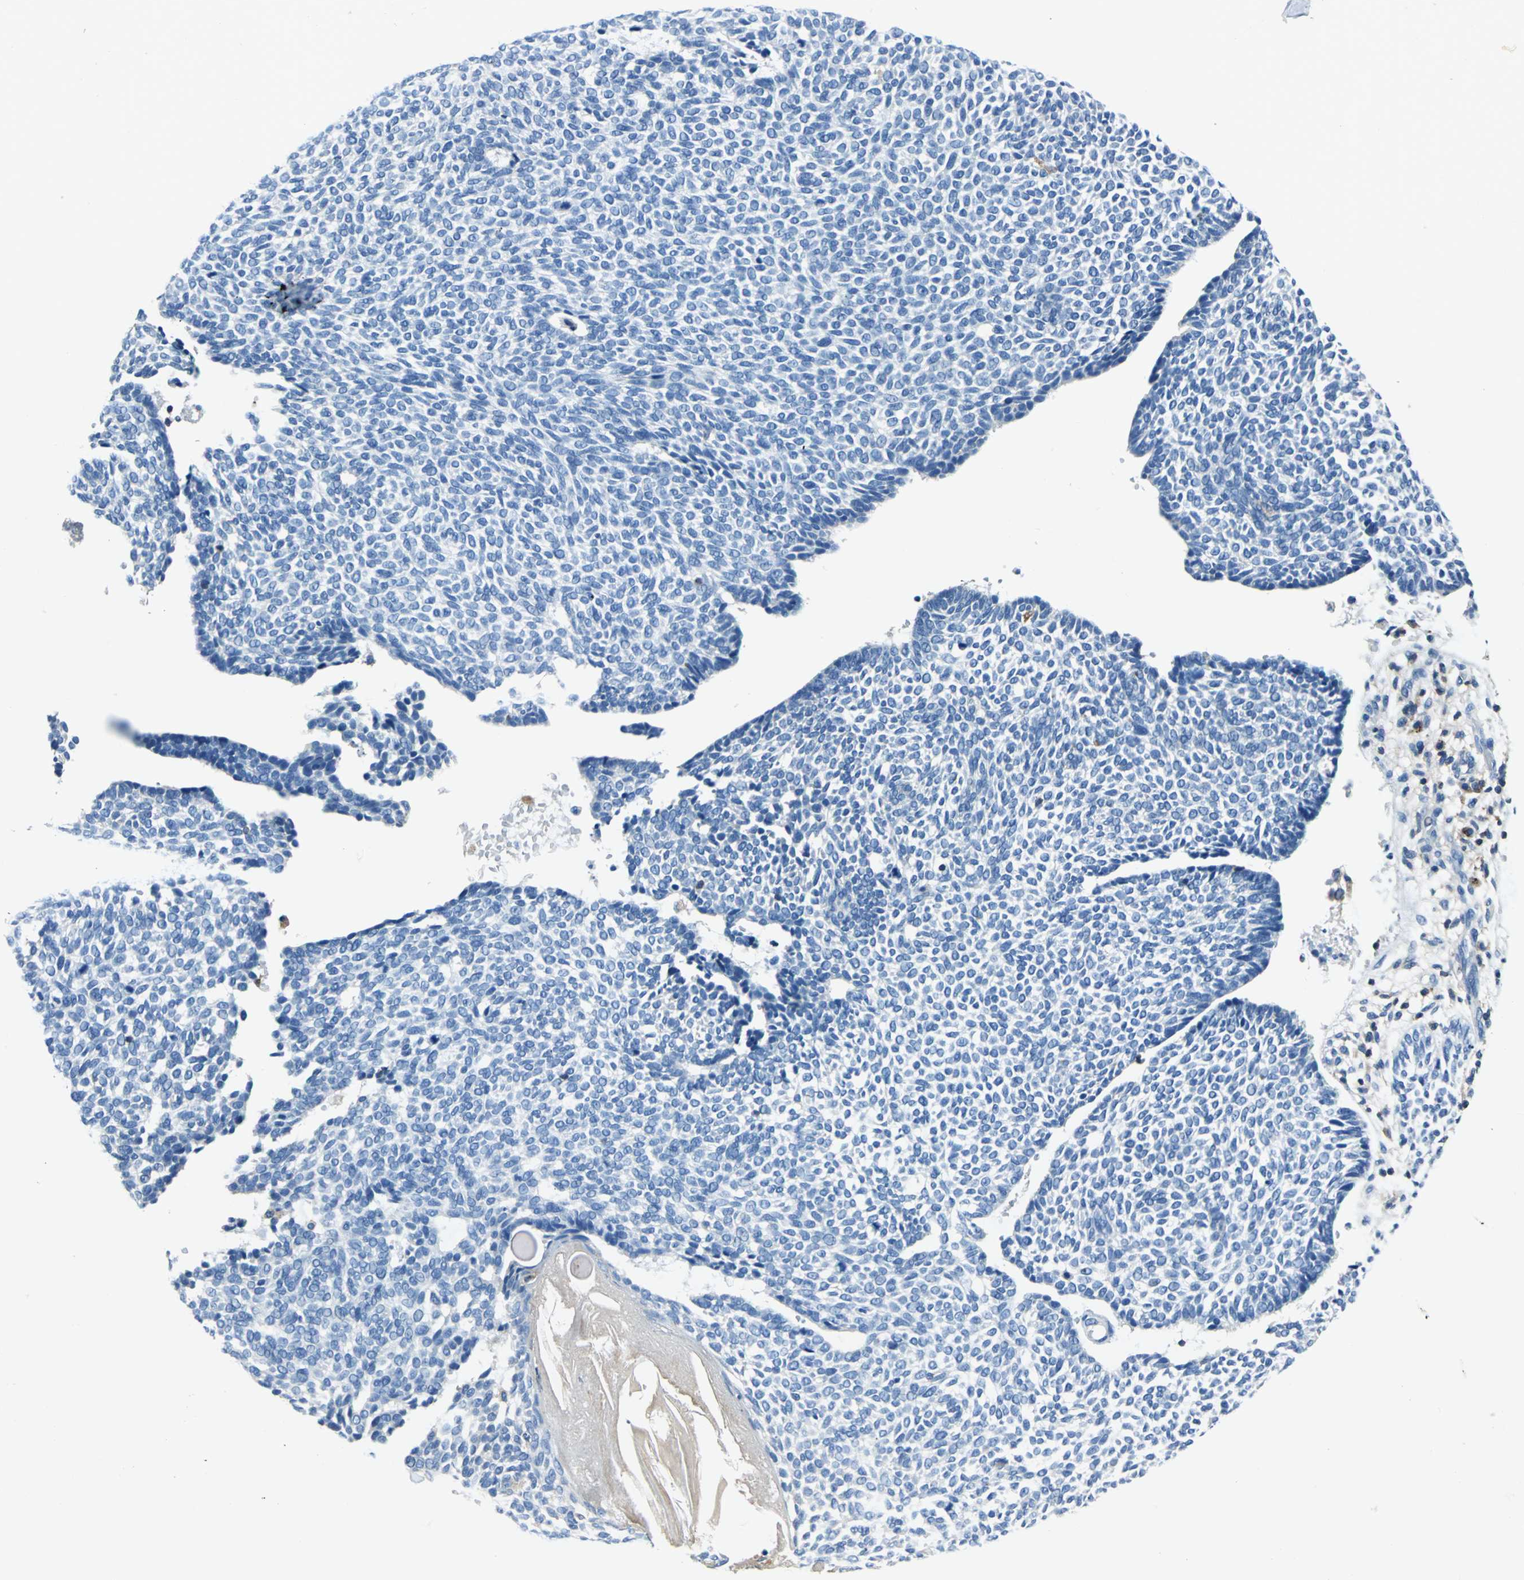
{"staining": {"intensity": "negative", "quantity": "none", "location": "none"}, "tissue": "skin cancer", "cell_type": "Tumor cells", "image_type": "cancer", "snomed": [{"axis": "morphology", "description": "Normal tissue, NOS"}, {"axis": "morphology", "description": "Basal cell carcinoma"}, {"axis": "topography", "description": "Skin"}], "caption": "Immunohistochemistry histopathology image of human skin basal cell carcinoma stained for a protein (brown), which reveals no staining in tumor cells.", "gene": "SEPTIN6", "patient": {"sex": "male", "age": 87}}